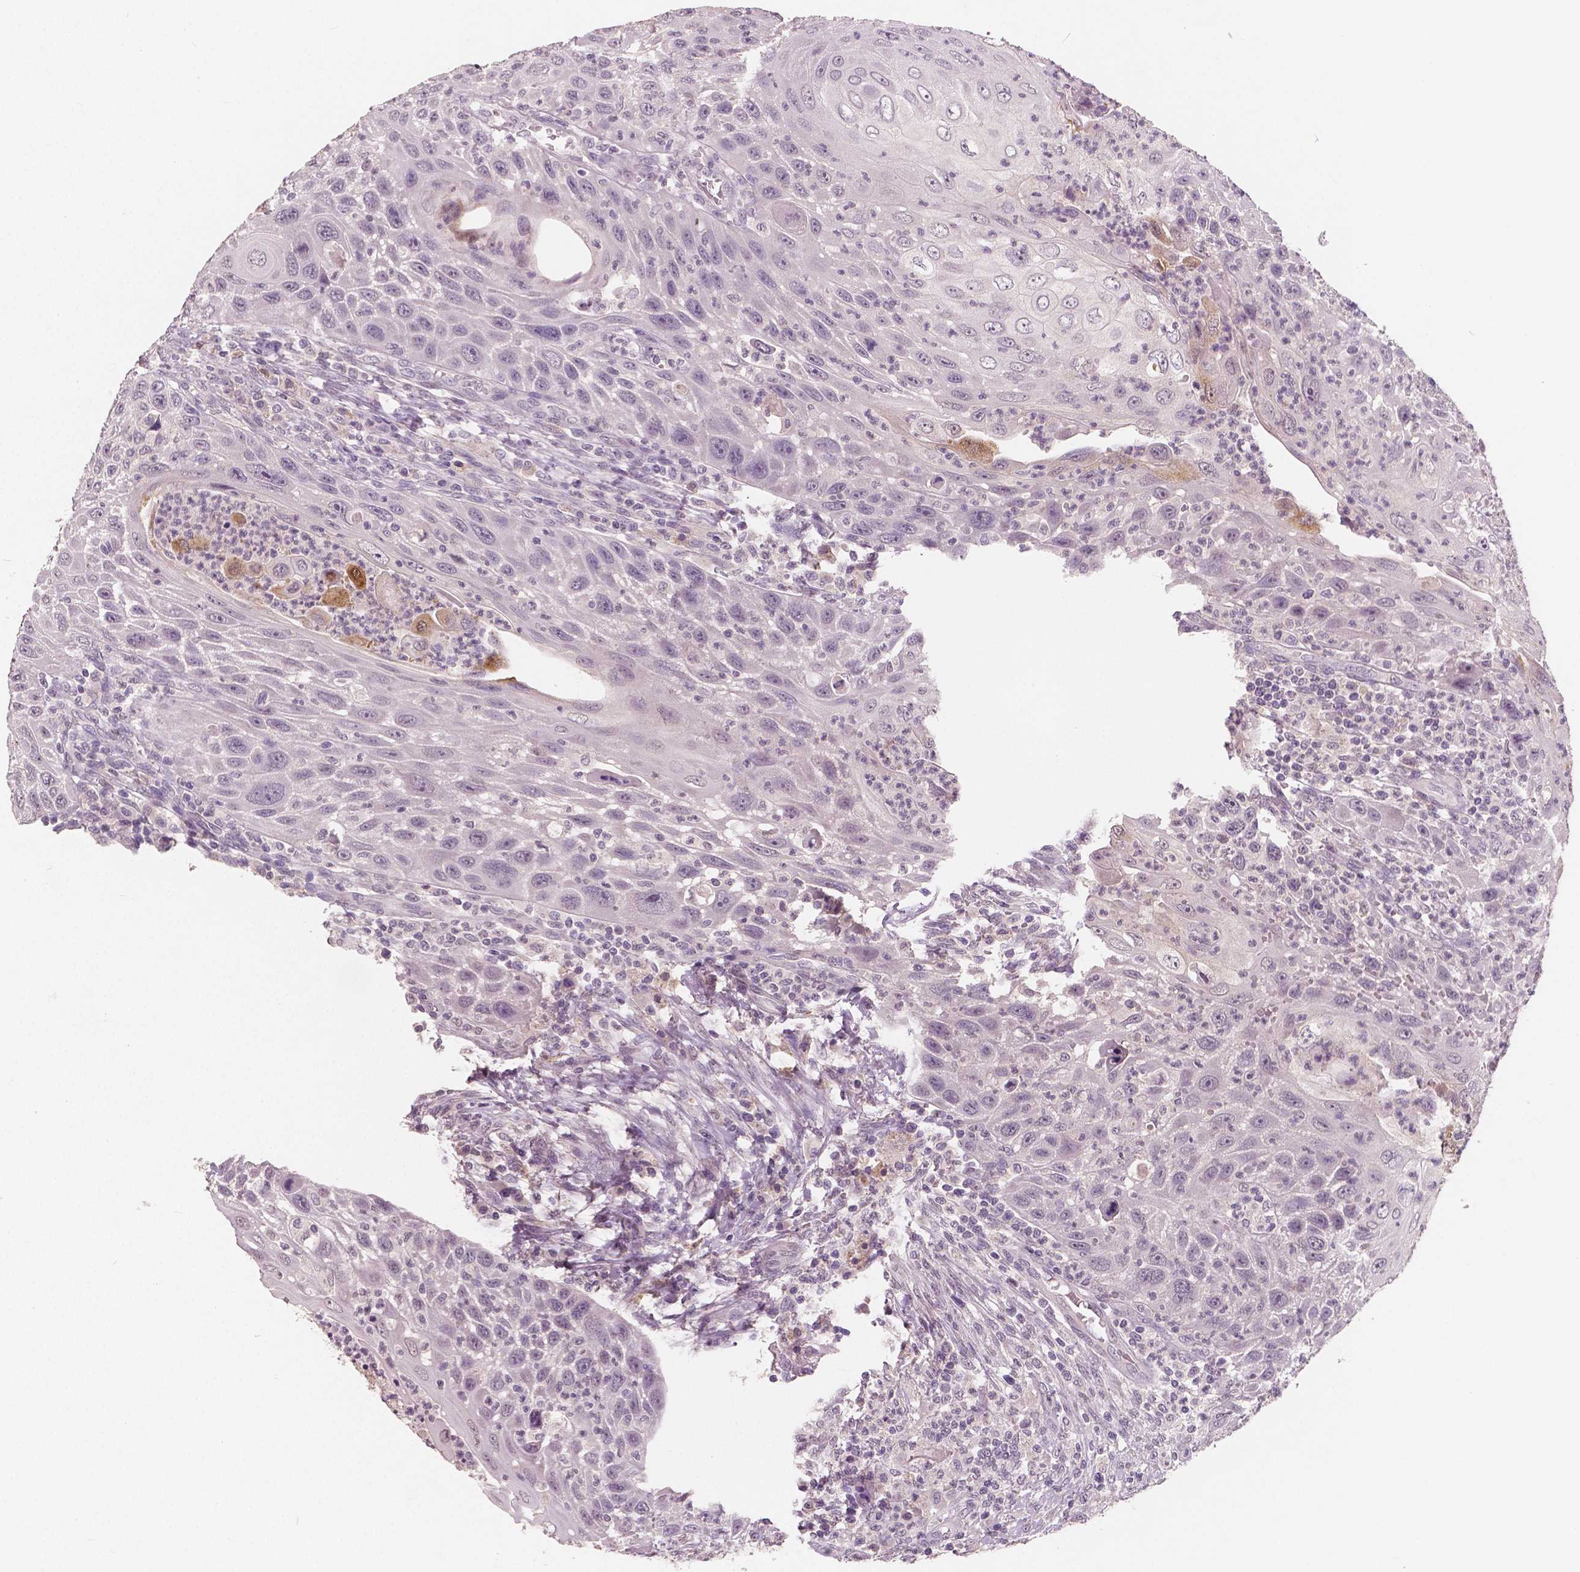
{"staining": {"intensity": "negative", "quantity": "none", "location": "none"}, "tissue": "head and neck cancer", "cell_type": "Tumor cells", "image_type": "cancer", "snomed": [{"axis": "morphology", "description": "Squamous cell carcinoma, NOS"}, {"axis": "topography", "description": "Head-Neck"}], "caption": "DAB immunohistochemical staining of human head and neck cancer (squamous cell carcinoma) demonstrates no significant staining in tumor cells.", "gene": "RNASE7", "patient": {"sex": "male", "age": 69}}